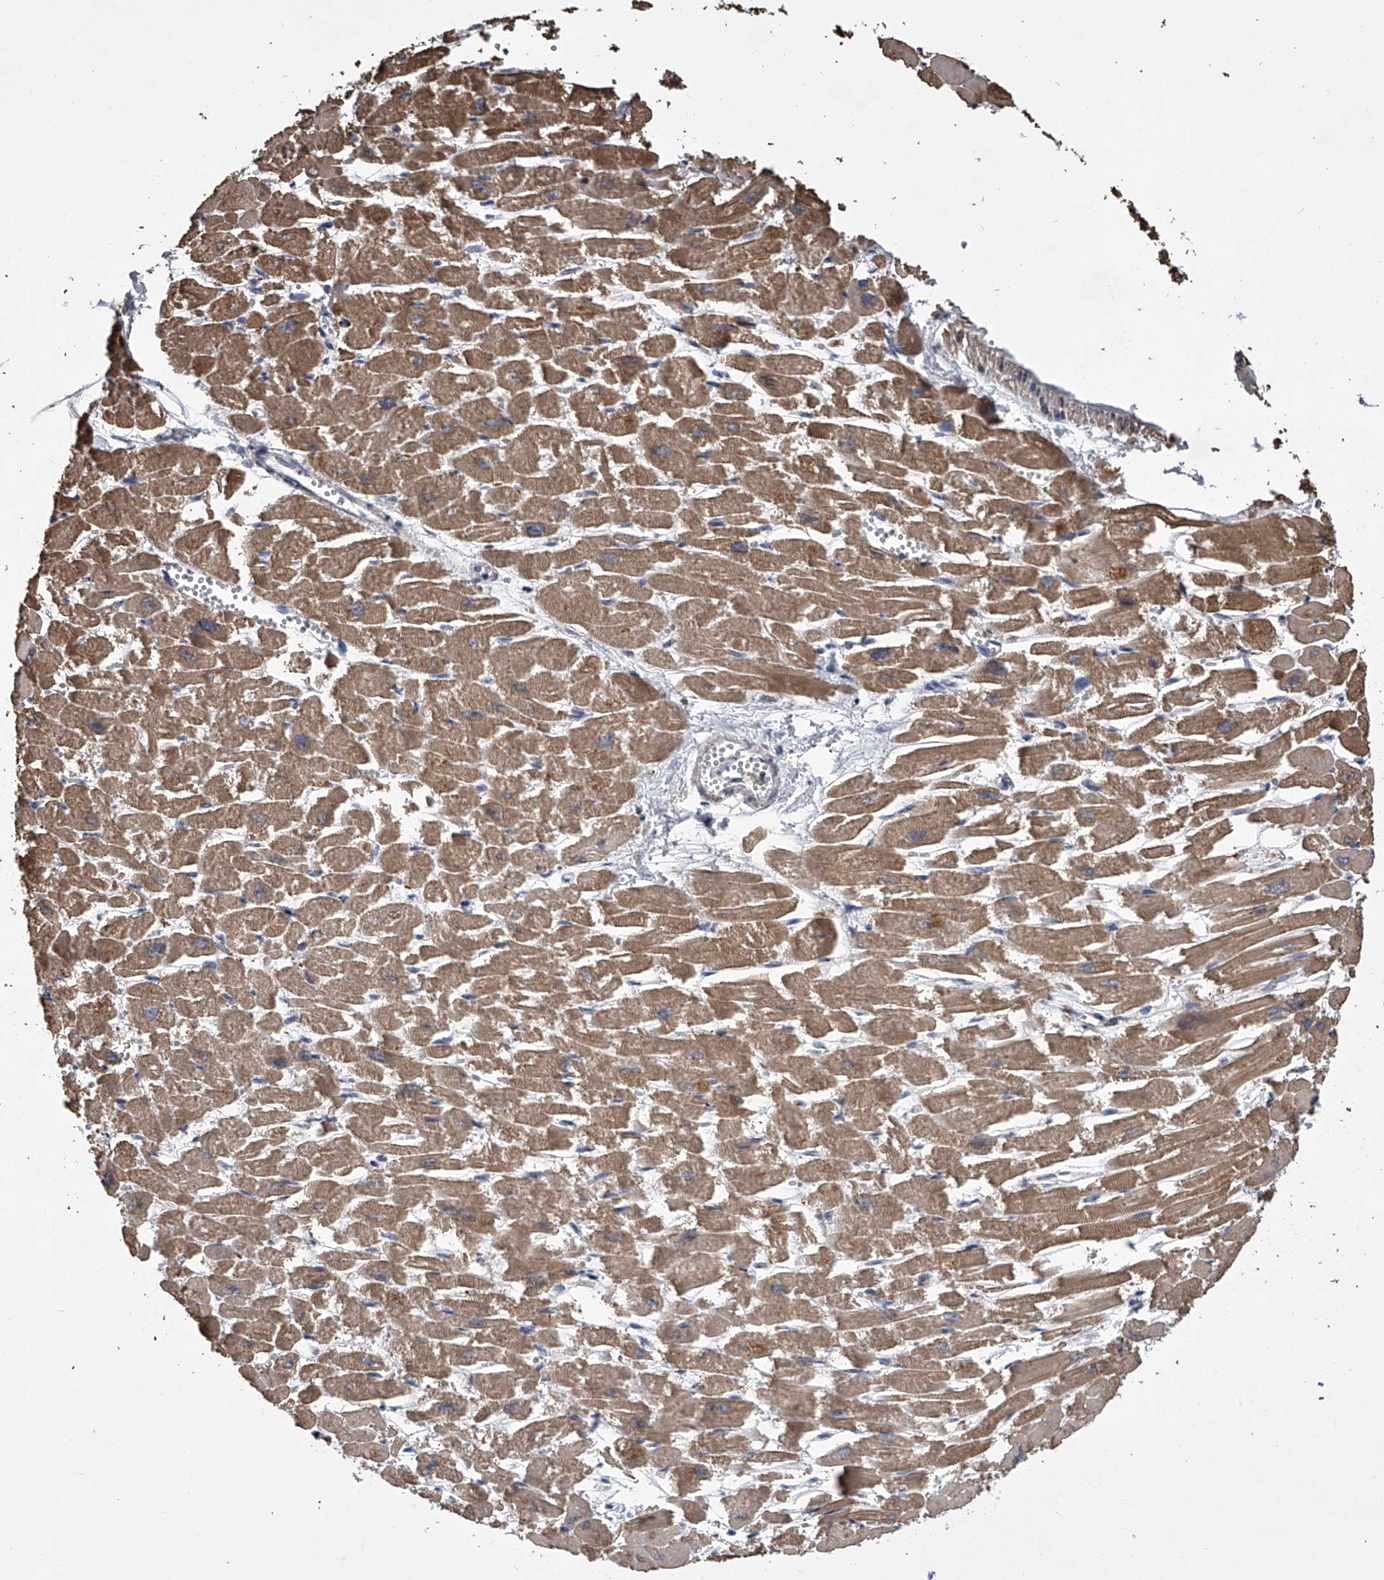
{"staining": {"intensity": "moderate", "quantity": ">75%", "location": "cytoplasmic/membranous"}, "tissue": "heart muscle", "cell_type": "Cardiomyocytes", "image_type": "normal", "snomed": [{"axis": "morphology", "description": "Normal tissue, NOS"}, {"axis": "topography", "description": "Heart"}], "caption": "A high-resolution image shows immunohistochemistry (IHC) staining of normal heart muscle, which exhibits moderate cytoplasmic/membranous expression in about >75% of cardiomyocytes.", "gene": "TRIM8", "patient": {"sex": "male", "age": 54}}